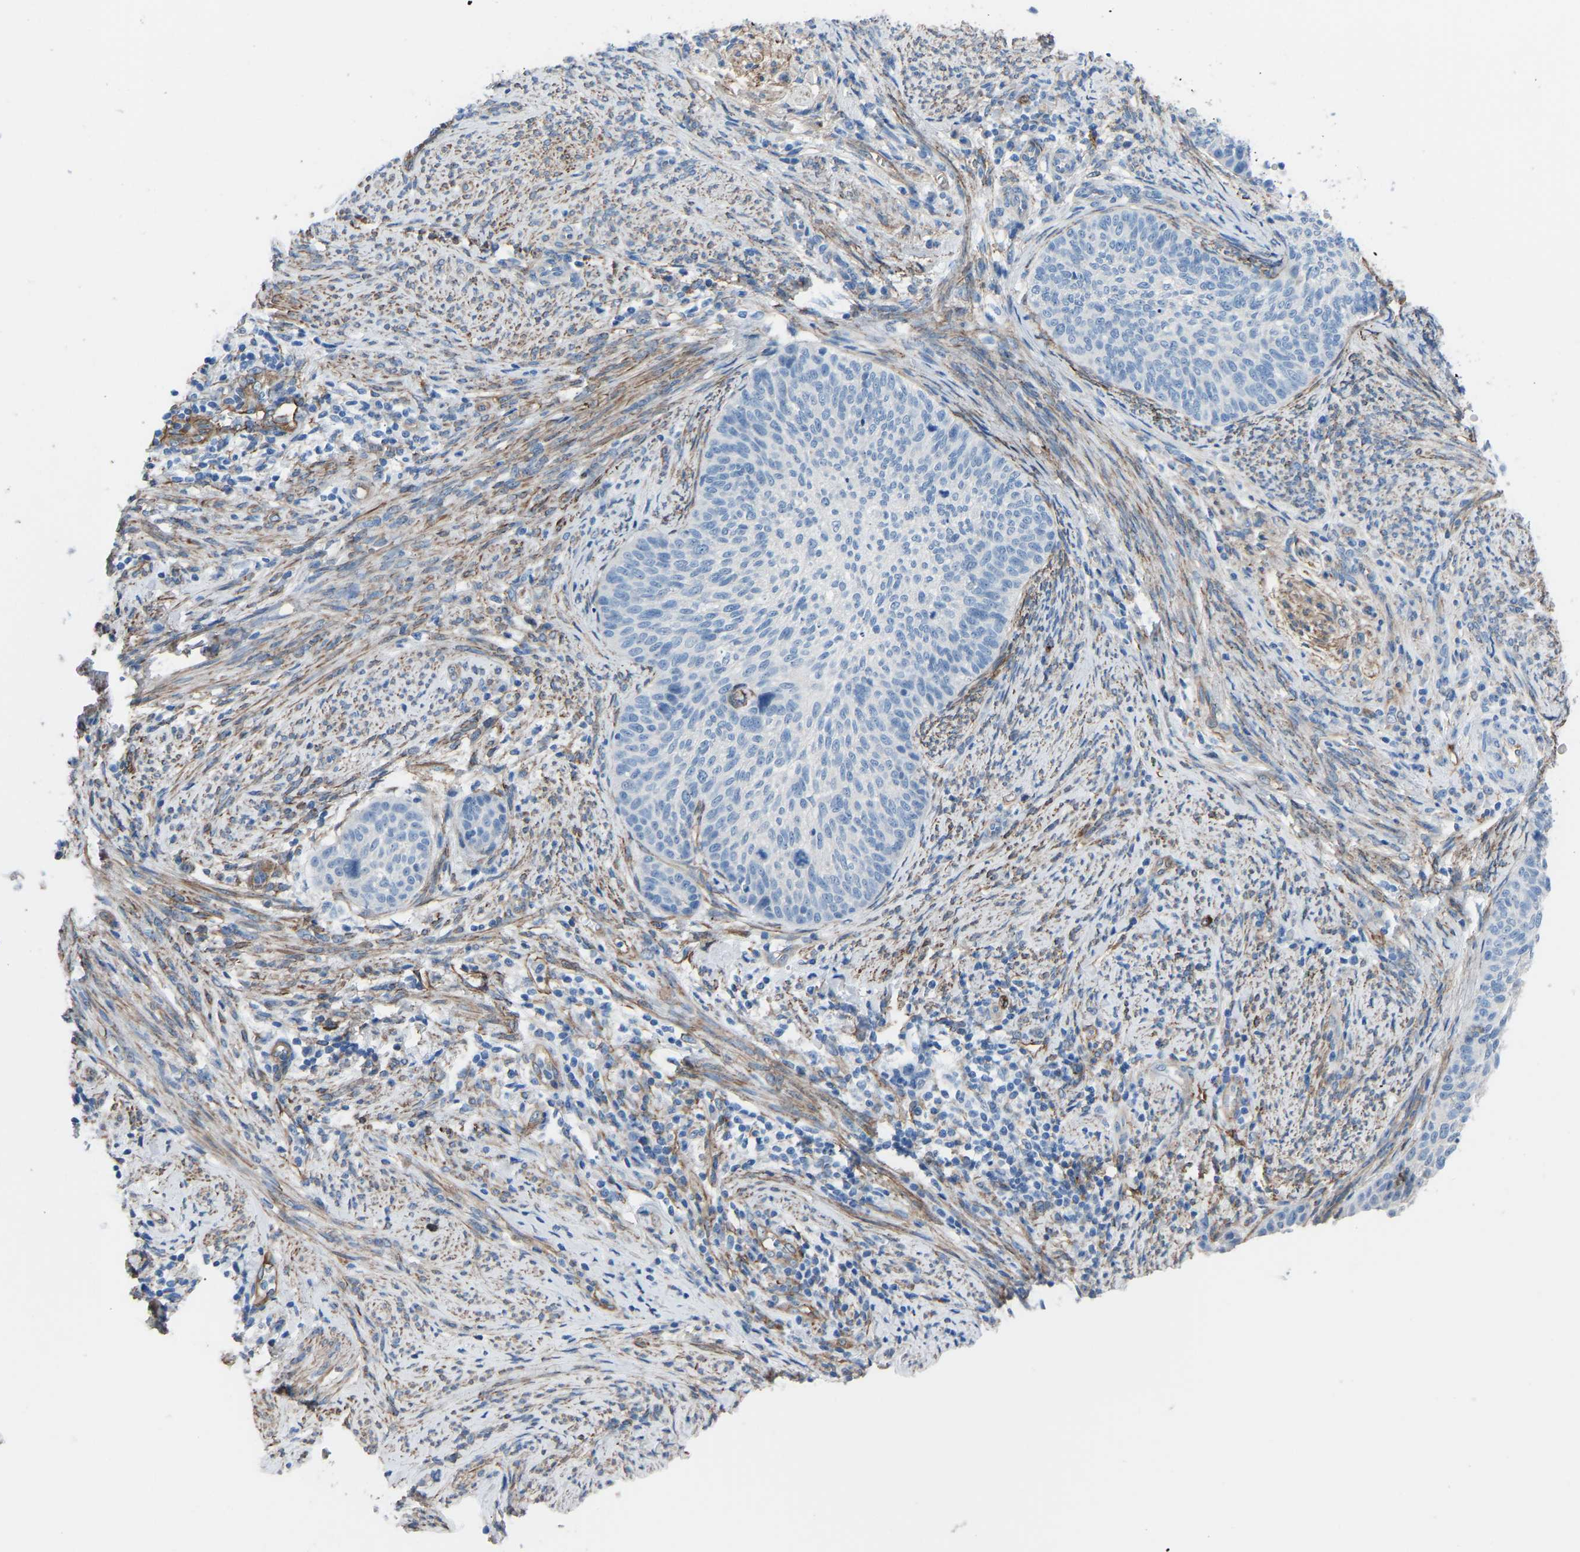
{"staining": {"intensity": "negative", "quantity": "none", "location": "none"}, "tissue": "cervical cancer", "cell_type": "Tumor cells", "image_type": "cancer", "snomed": [{"axis": "morphology", "description": "Squamous cell carcinoma, NOS"}, {"axis": "topography", "description": "Cervix"}], "caption": "Photomicrograph shows no significant protein positivity in tumor cells of squamous cell carcinoma (cervical). (DAB (3,3'-diaminobenzidine) IHC with hematoxylin counter stain).", "gene": "MYH10", "patient": {"sex": "female", "age": 70}}